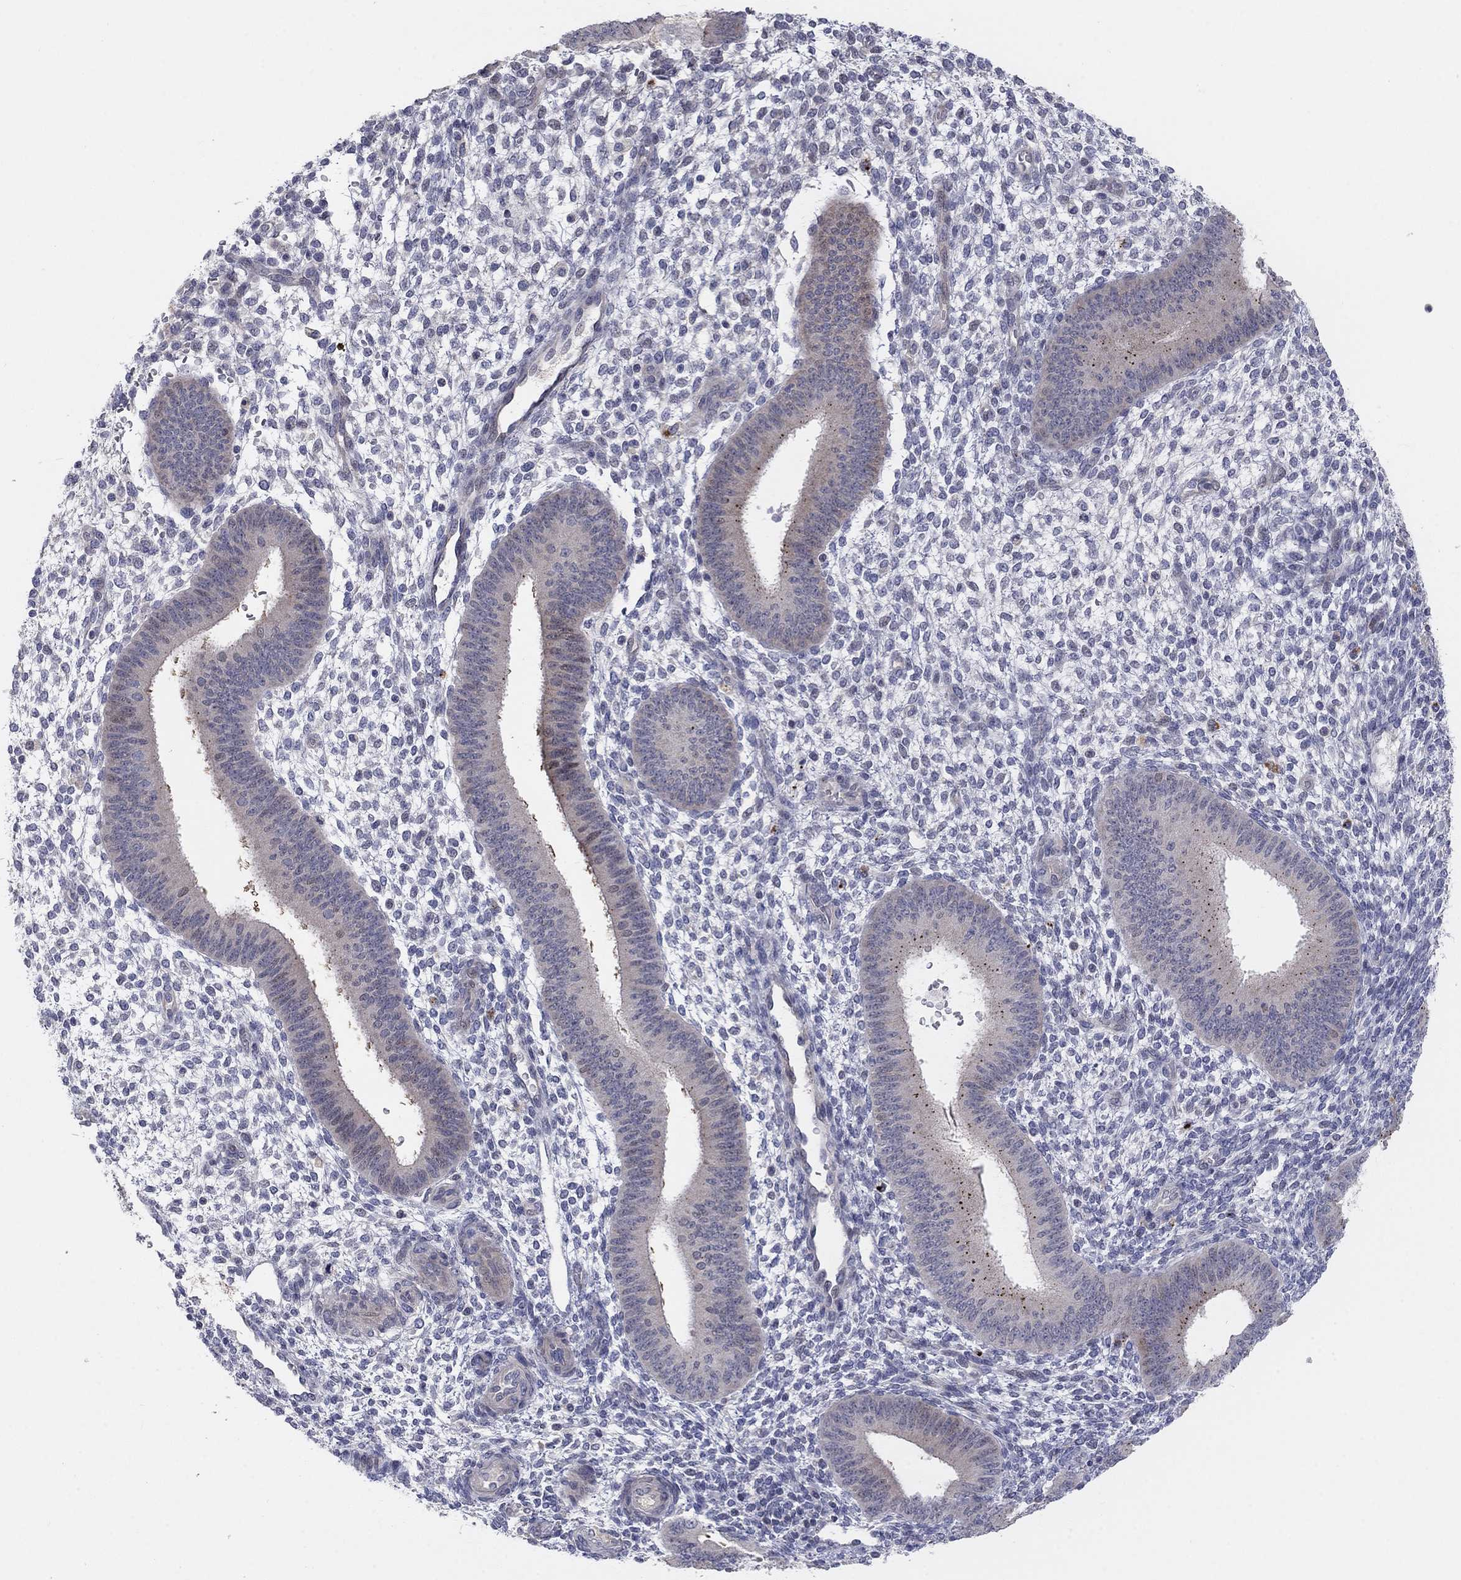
{"staining": {"intensity": "negative", "quantity": "none", "location": "none"}, "tissue": "endometrium", "cell_type": "Cells in endometrial stroma", "image_type": "normal", "snomed": [{"axis": "morphology", "description": "Normal tissue, NOS"}, {"axis": "topography", "description": "Endometrium"}], "caption": "High power microscopy image of an immunohistochemistry (IHC) photomicrograph of unremarkable endometrium, revealing no significant staining in cells in endometrial stroma. Nuclei are stained in blue.", "gene": "AMN1", "patient": {"sex": "female", "age": 39}}